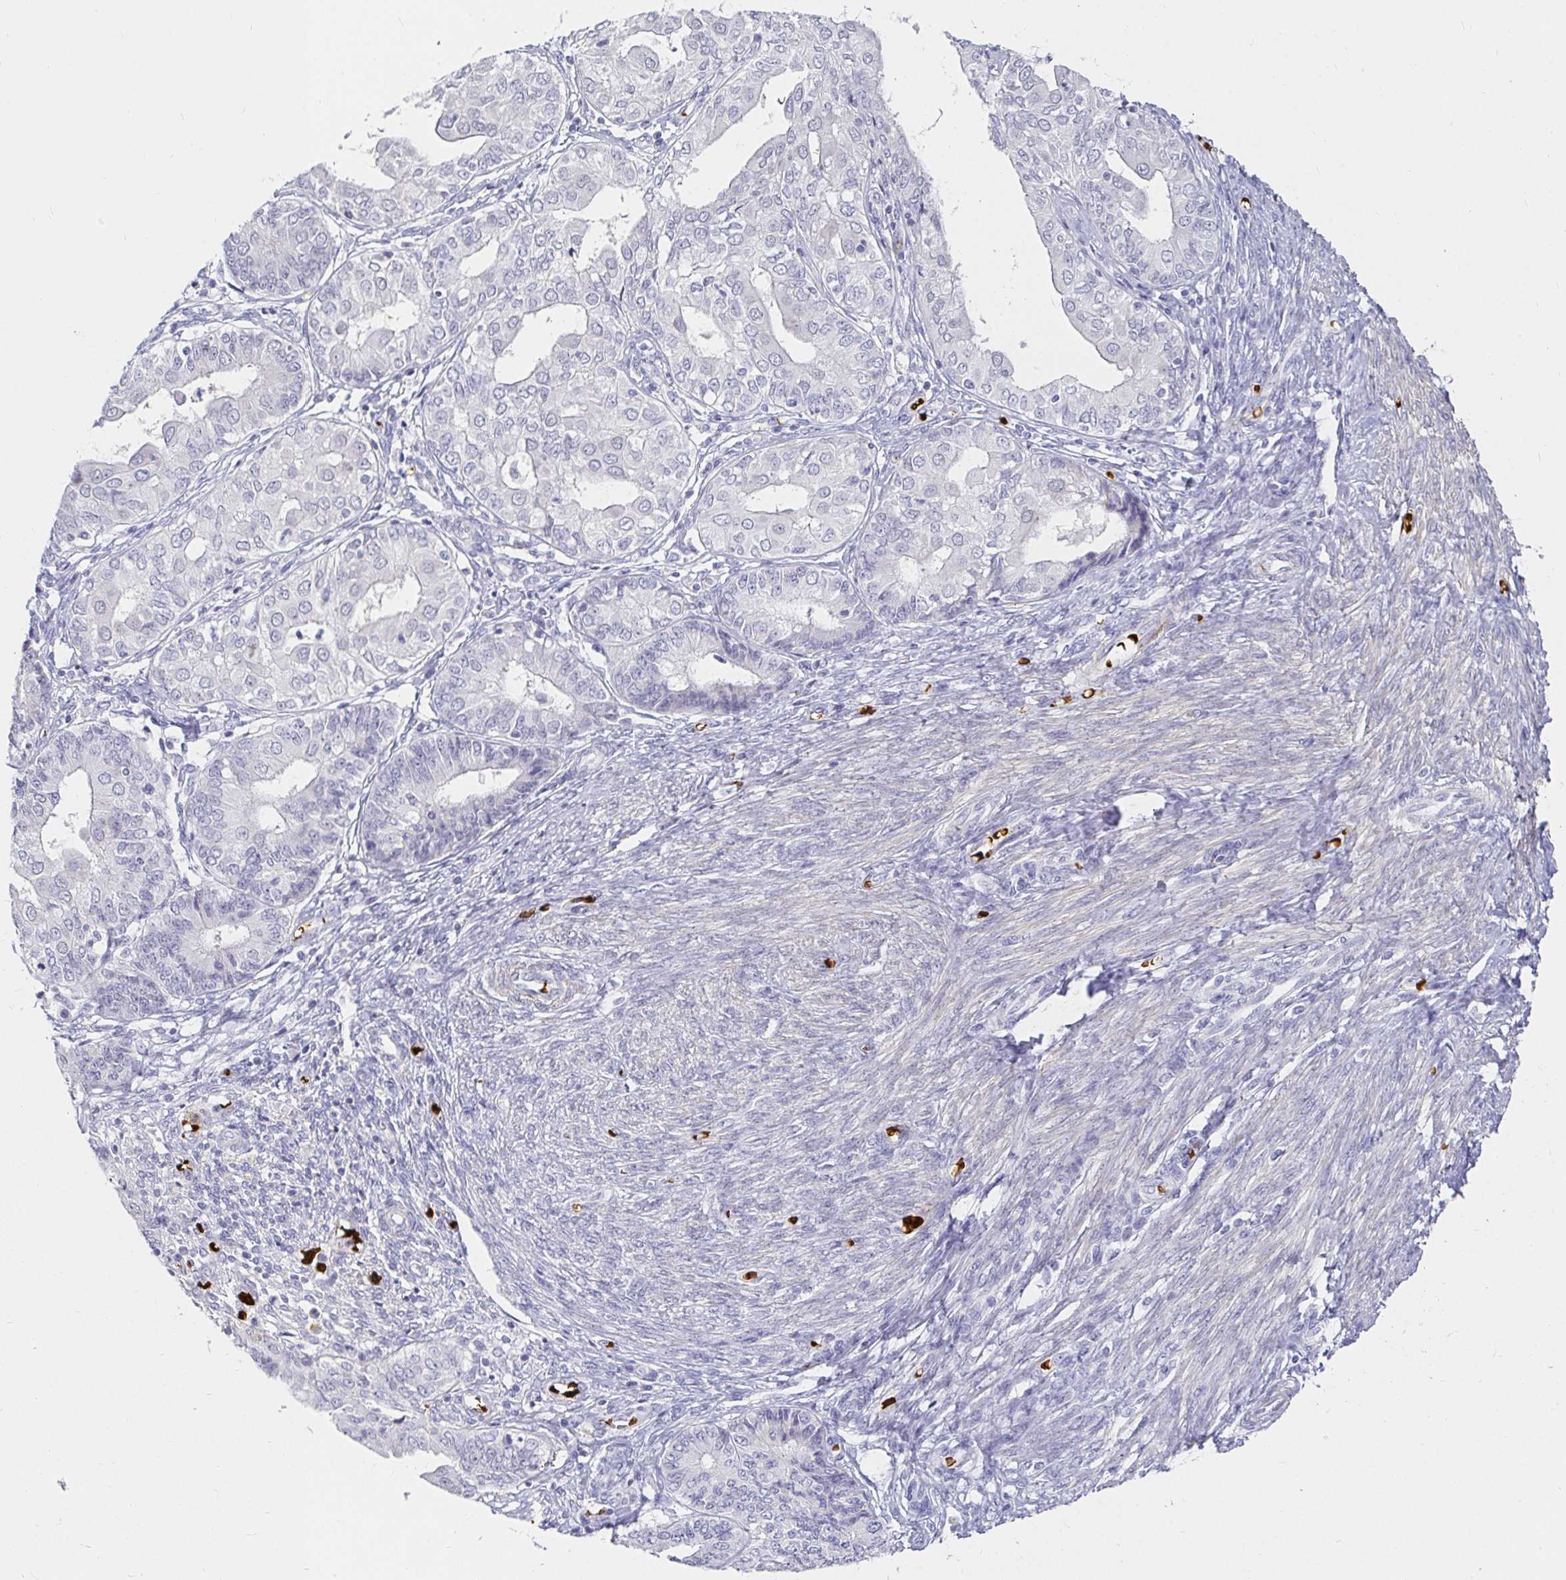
{"staining": {"intensity": "negative", "quantity": "none", "location": "none"}, "tissue": "endometrial cancer", "cell_type": "Tumor cells", "image_type": "cancer", "snomed": [{"axis": "morphology", "description": "Adenocarcinoma, NOS"}, {"axis": "topography", "description": "Endometrium"}], "caption": "Immunohistochemical staining of endometrial adenocarcinoma exhibits no significant expression in tumor cells. (DAB IHC visualized using brightfield microscopy, high magnification).", "gene": "FGF21", "patient": {"sex": "female", "age": 68}}